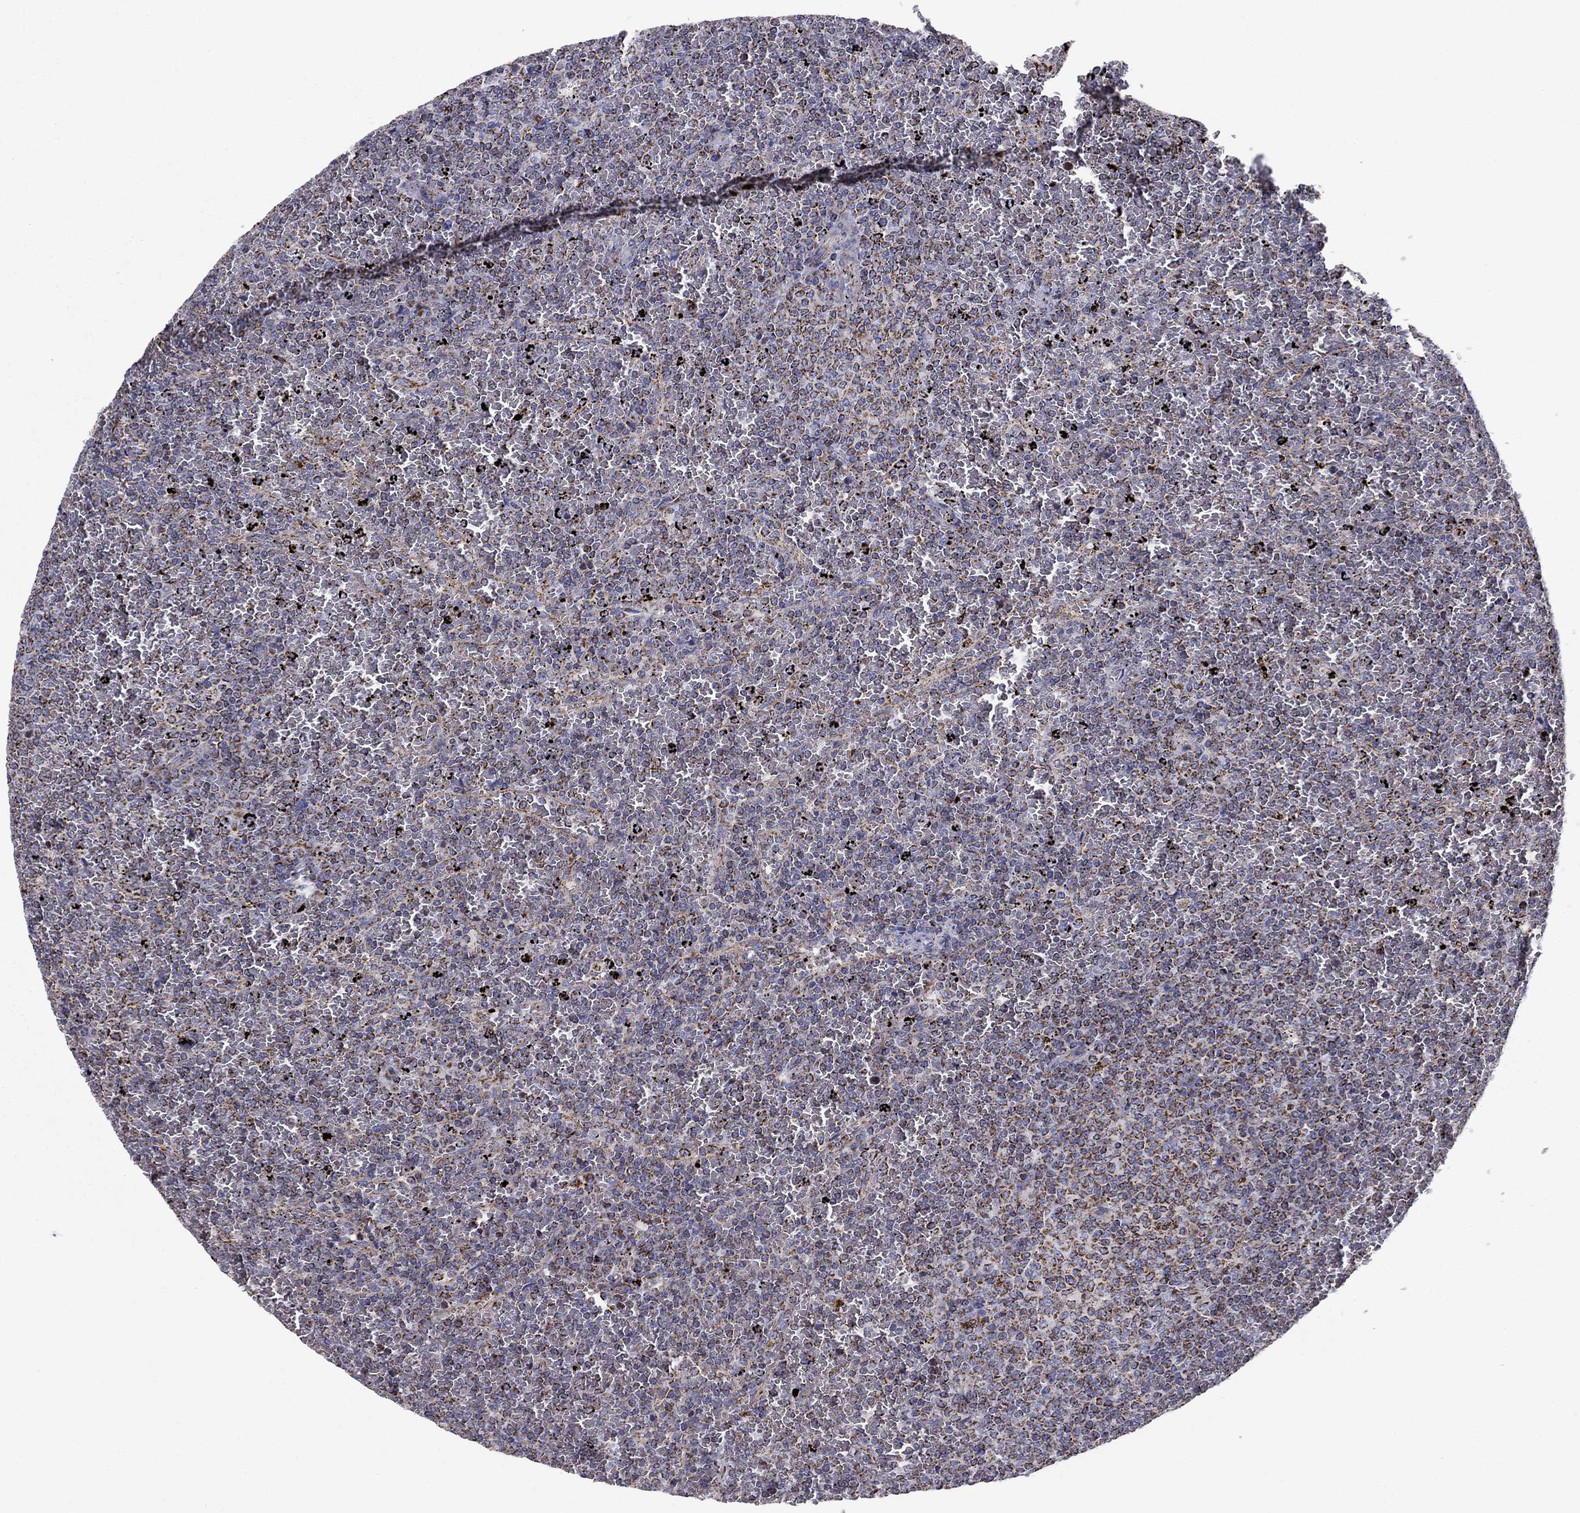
{"staining": {"intensity": "strong", "quantity": "<25%", "location": "cytoplasmic/membranous"}, "tissue": "lymphoma", "cell_type": "Tumor cells", "image_type": "cancer", "snomed": [{"axis": "morphology", "description": "Malignant lymphoma, non-Hodgkin's type, Low grade"}, {"axis": "topography", "description": "Spleen"}], "caption": "Immunohistochemical staining of human low-grade malignant lymphoma, non-Hodgkin's type shows medium levels of strong cytoplasmic/membranous protein positivity in approximately <25% of tumor cells.", "gene": "NDUFV1", "patient": {"sex": "female", "age": 77}}